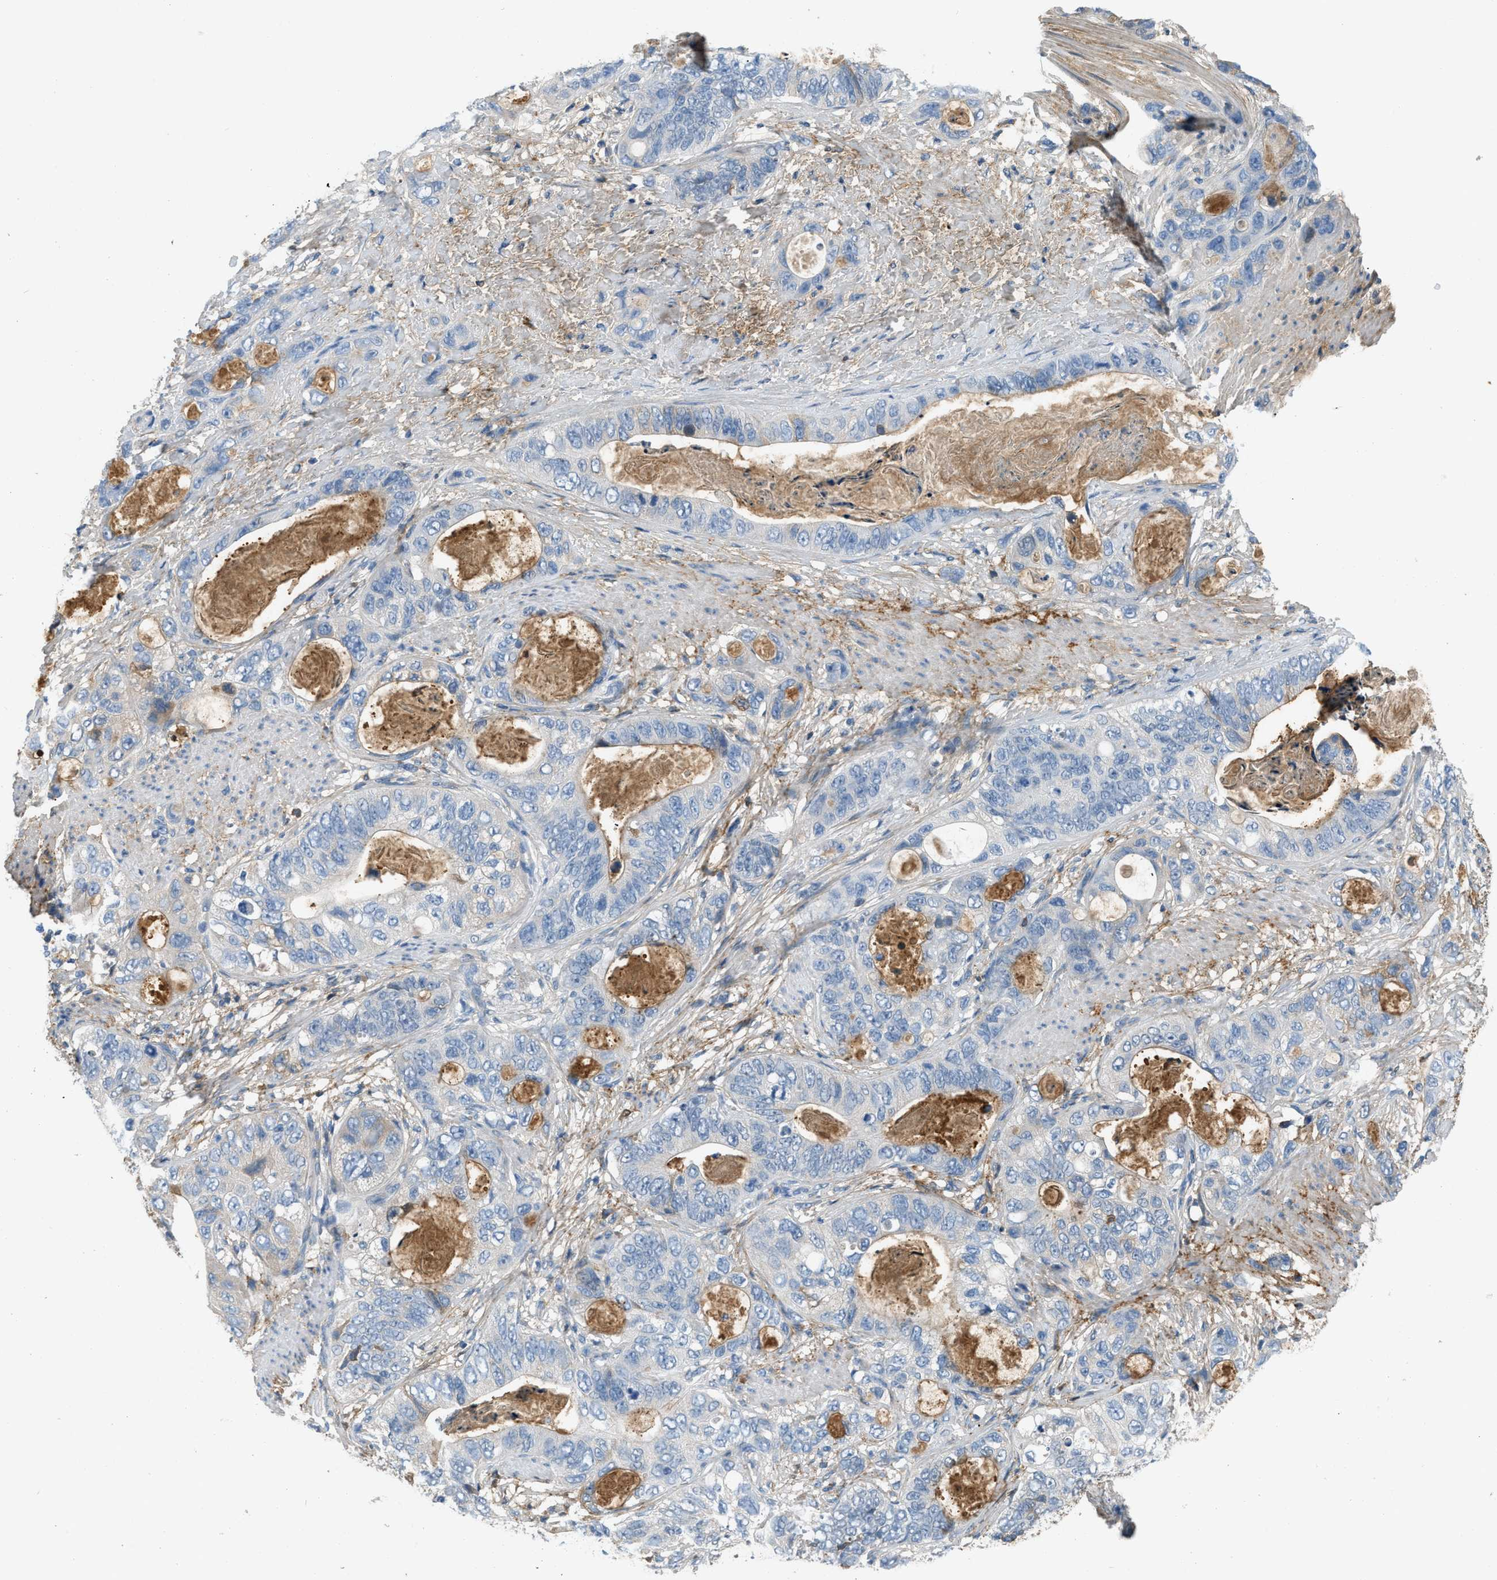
{"staining": {"intensity": "weak", "quantity": "<25%", "location": "cytoplasmic/membranous"}, "tissue": "stomach cancer", "cell_type": "Tumor cells", "image_type": "cancer", "snomed": [{"axis": "morphology", "description": "Normal tissue, NOS"}, {"axis": "morphology", "description": "Adenocarcinoma, NOS"}, {"axis": "topography", "description": "Stomach"}], "caption": "A high-resolution photomicrograph shows IHC staining of stomach cancer (adenocarcinoma), which exhibits no significant expression in tumor cells.", "gene": "STC1", "patient": {"sex": "female", "age": 89}}